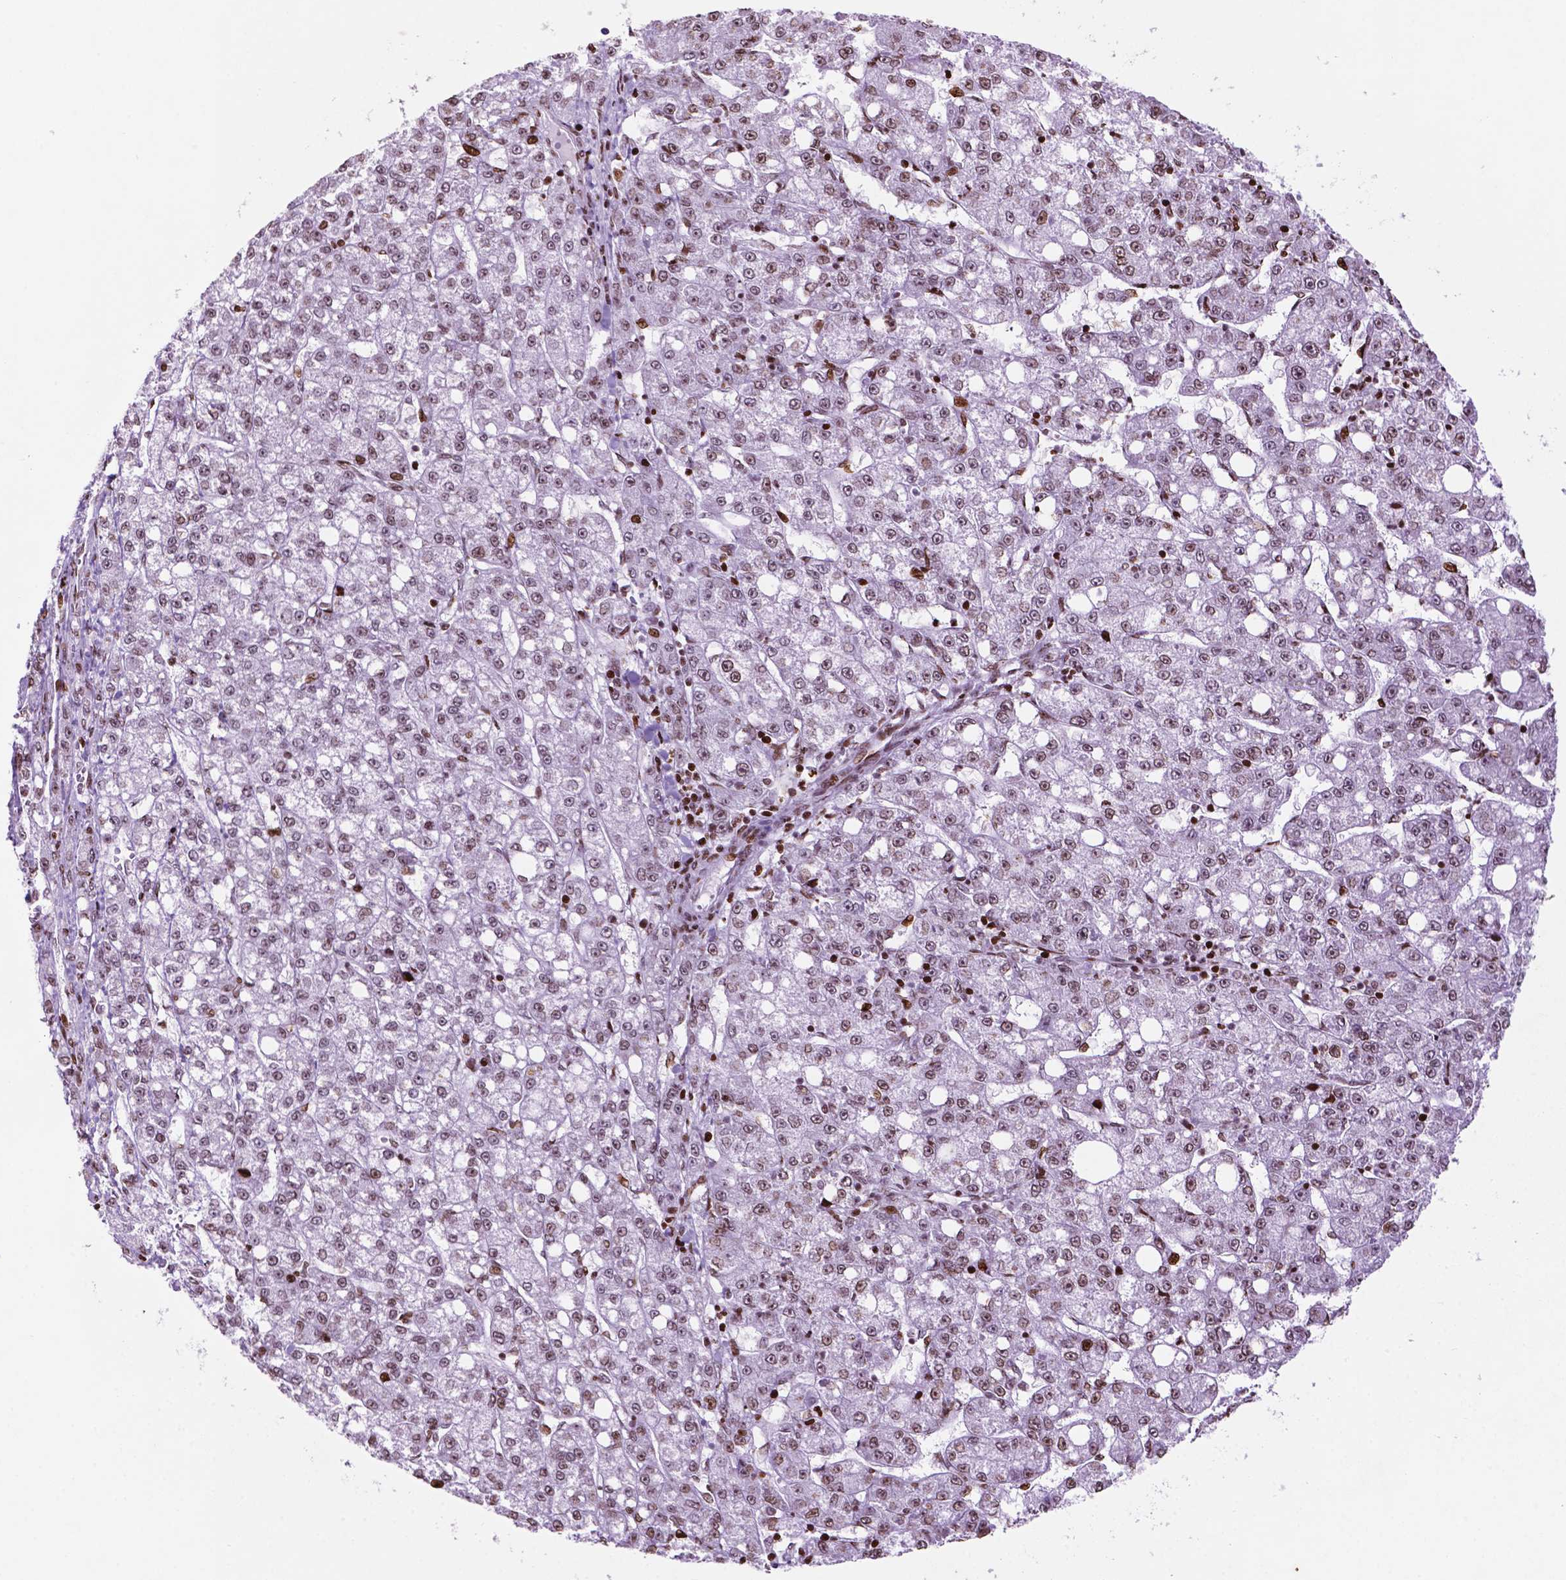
{"staining": {"intensity": "moderate", "quantity": ">75%", "location": "nuclear"}, "tissue": "liver cancer", "cell_type": "Tumor cells", "image_type": "cancer", "snomed": [{"axis": "morphology", "description": "Carcinoma, Hepatocellular, NOS"}, {"axis": "topography", "description": "Liver"}], "caption": "Liver cancer was stained to show a protein in brown. There is medium levels of moderate nuclear expression in approximately >75% of tumor cells.", "gene": "TMEM250", "patient": {"sex": "female", "age": 65}}